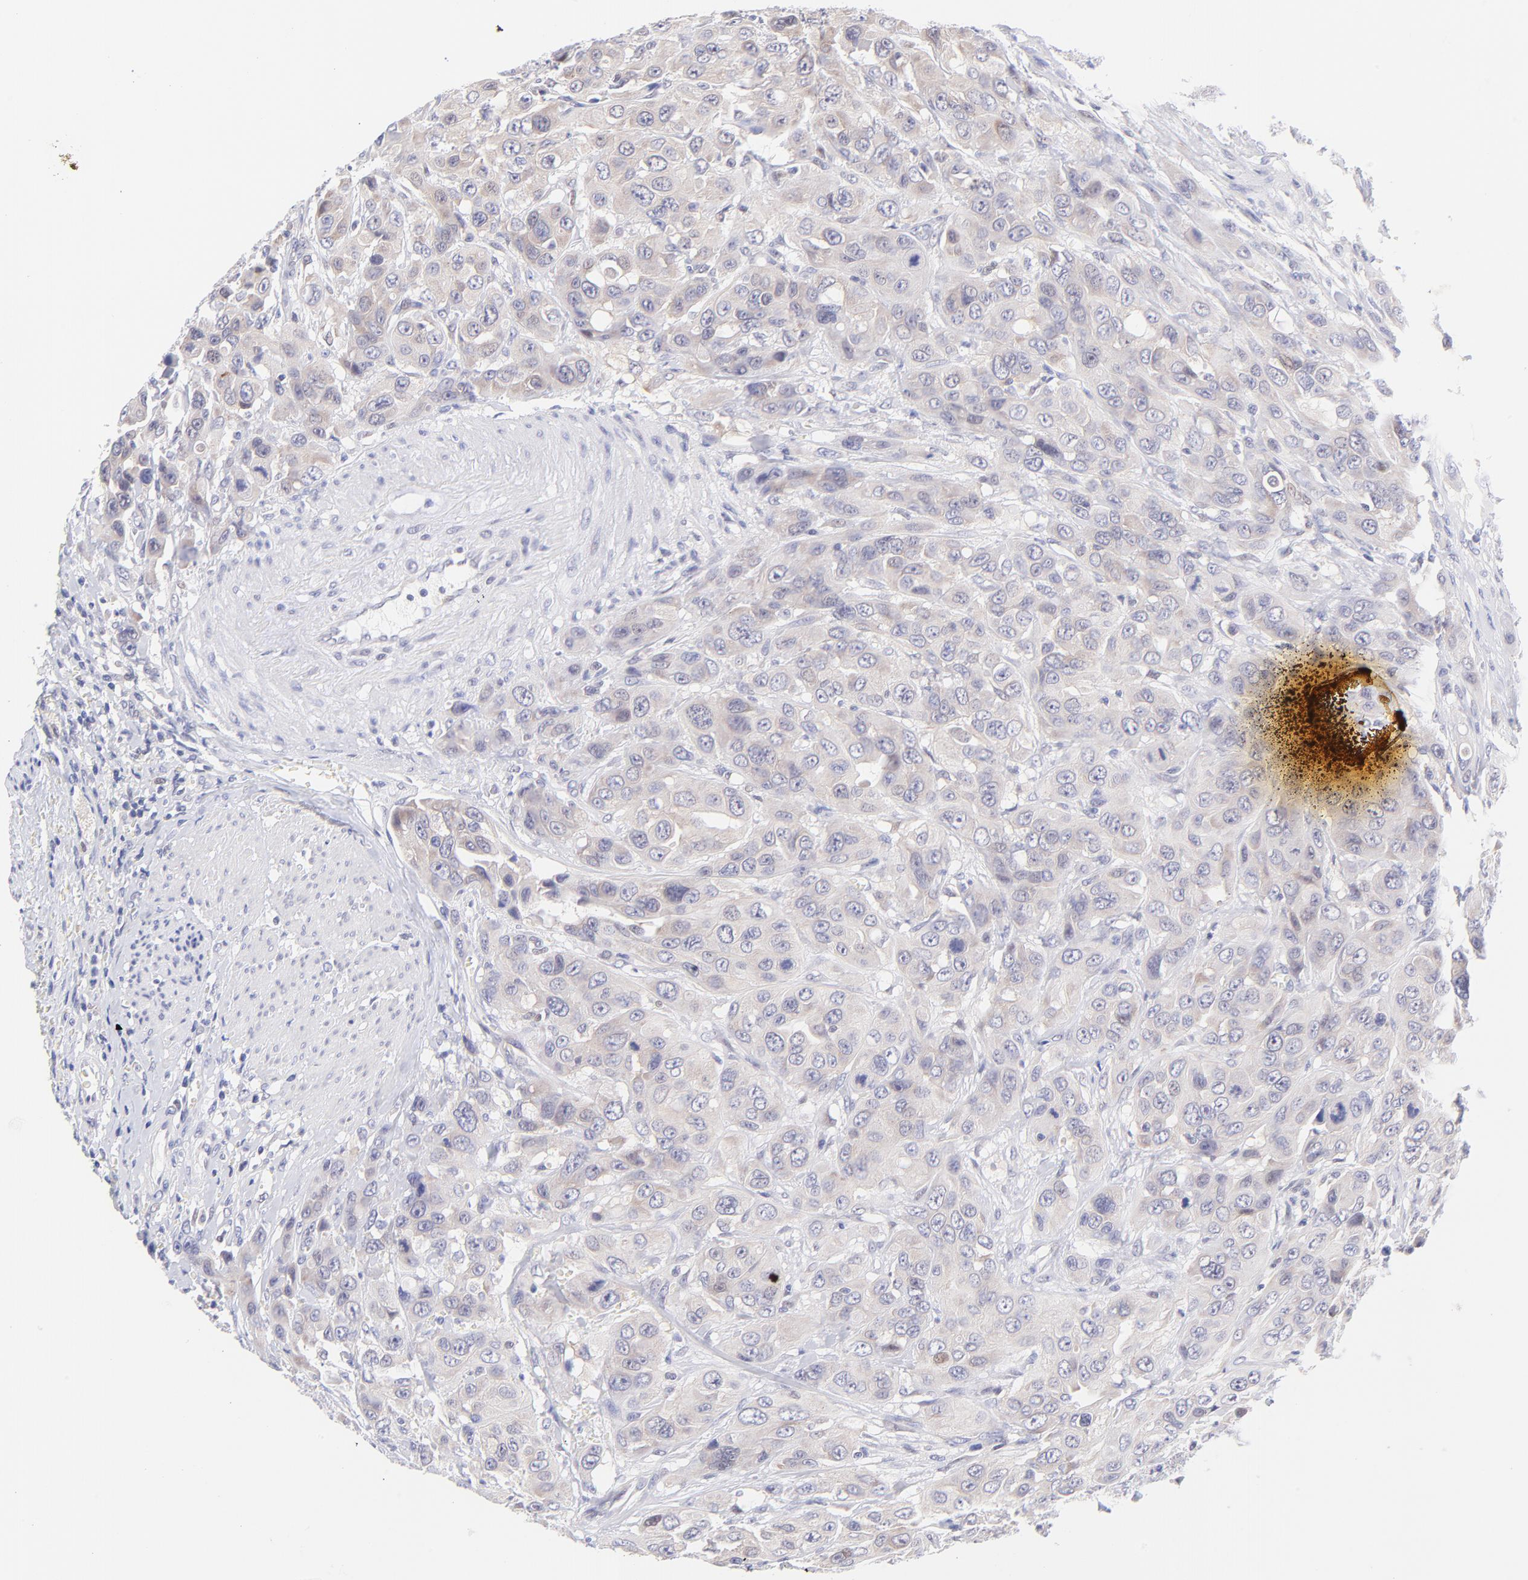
{"staining": {"intensity": "weak", "quantity": ">75%", "location": "cytoplasmic/membranous"}, "tissue": "urothelial cancer", "cell_type": "Tumor cells", "image_type": "cancer", "snomed": [{"axis": "morphology", "description": "Urothelial carcinoma, High grade"}, {"axis": "topography", "description": "Urinary bladder"}], "caption": "Protein expression analysis of urothelial cancer displays weak cytoplasmic/membranous positivity in approximately >75% of tumor cells.", "gene": "PBDC1", "patient": {"sex": "male", "age": 73}}